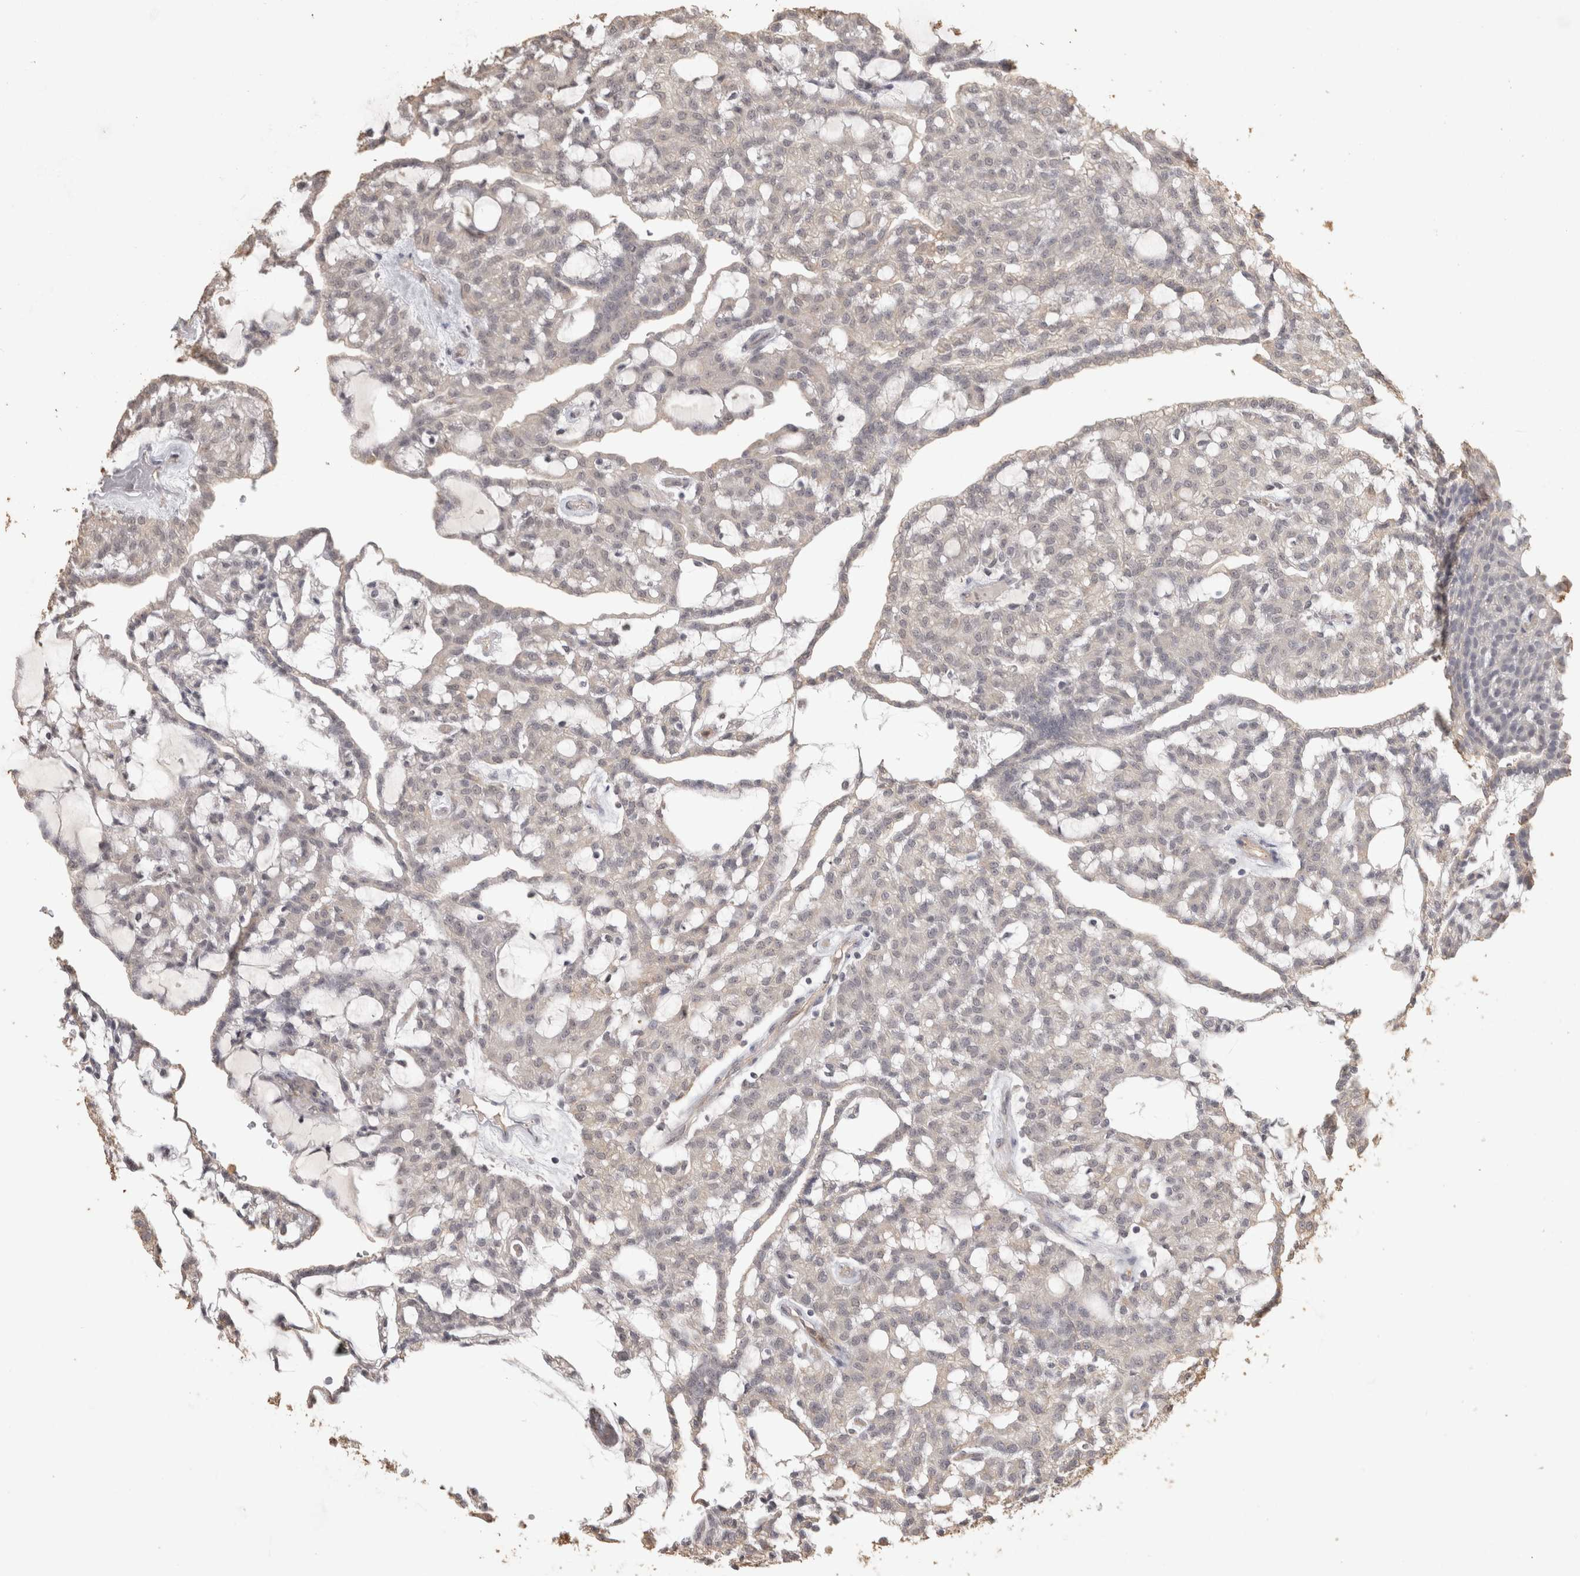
{"staining": {"intensity": "negative", "quantity": "none", "location": "none"}, "tissue": "renal cancer", "cell_type": "Tumor cells", "image_type": "cancer", "snomed": [{"axis": "morphology", "description": "Adenocarcinoma, NOS"}, {"axis": "topography", "description": "Kidney"}], "caption": "Immunohistochemical staining of renal adenocarcinoma reveals no significant staining in tumor cells.", "gene": "REPS2", "patient": {"sex": "male", "age": 63}}